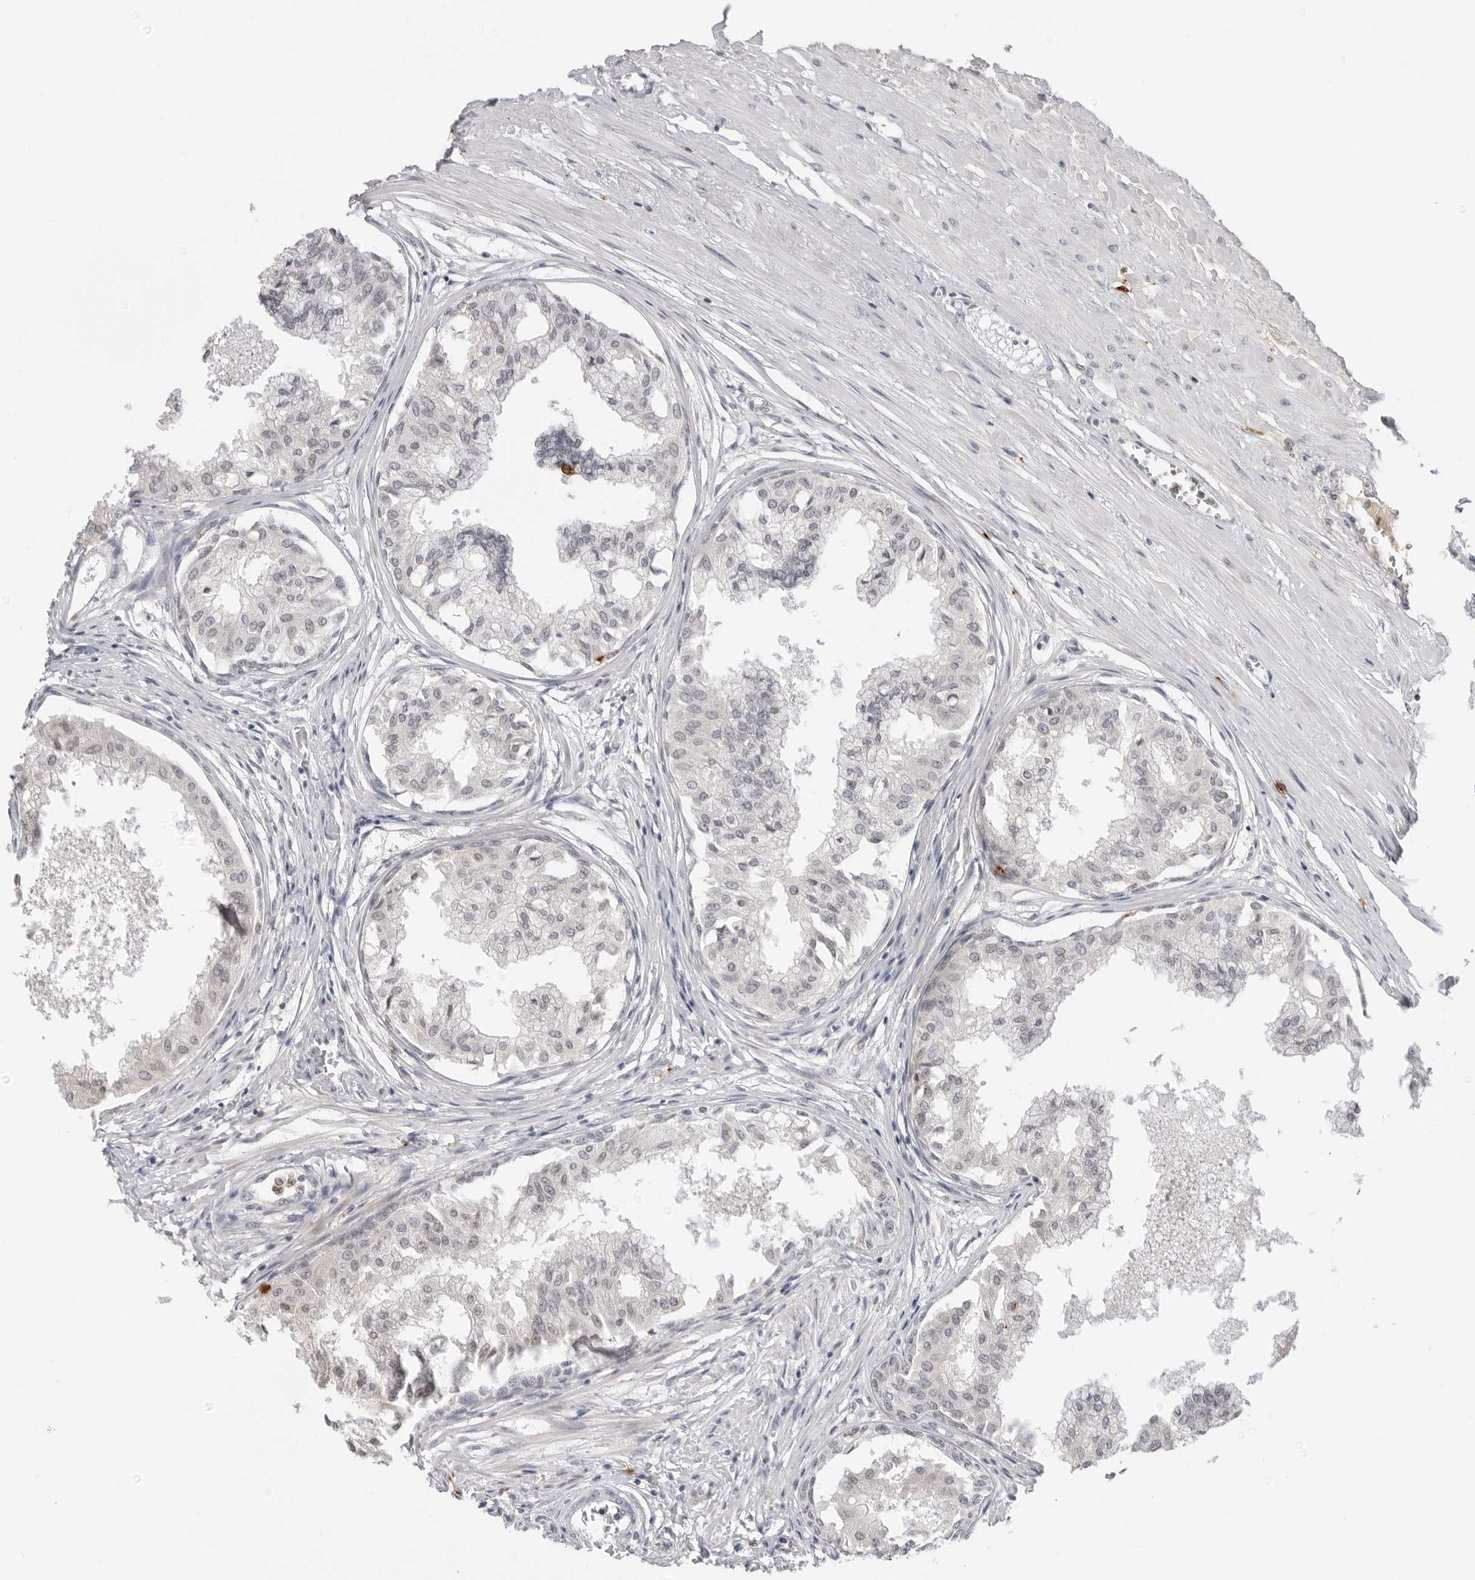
{"staining": {"intensity": "moderate", "quantity": "<25%", "location": "nuclear"}, "tissue": "prostate", "cell_type": "Glandular cells", "image_type": "normal", "snomed": [{"axis": "morphology", "description": "Normal tissue, NOS"}, {"axis": "topography", "description": "Prostate"}, {"axis": "topography", "description": "Seminal veicle"}], "caption": "Prostate was stained to show a protein in brown. There is low levels of moderate nuclear staining in about <25% of glandular cells.", "gene": "MSH6", "patient": {"sex": "male", "age": 60}}